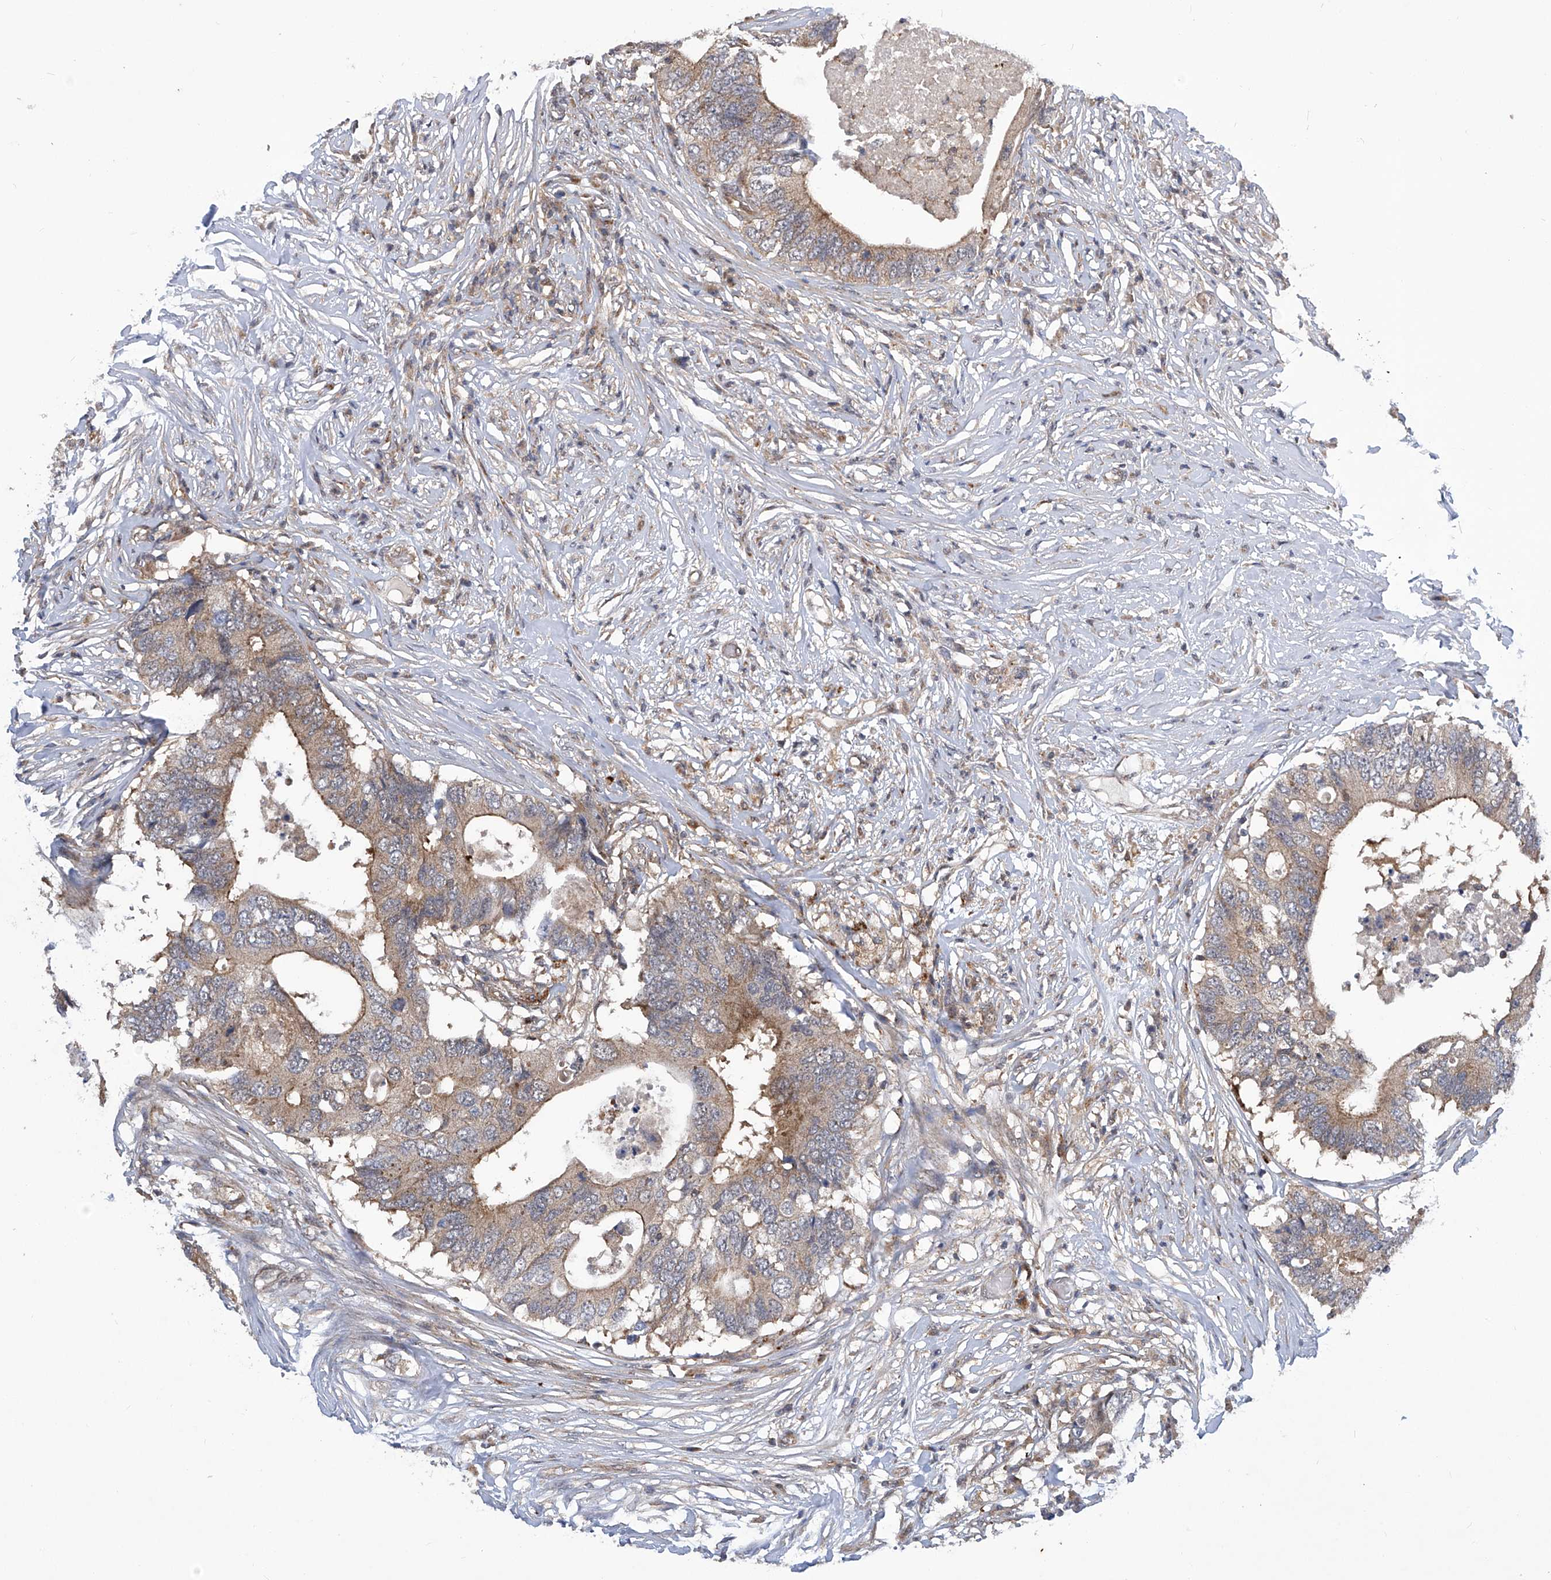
{"staining": {"intensity": "moderate", "quantity": ">75%", "location": "cytoplasmic/membranous"}, "tissue": "colorectal cancer", "cell_type": "Tumor cells", "image_type": "cancer", "snomed": [{"axis": "morphology", "description": "Adenocarcinoma, NOS"}, {"axis": "topography", "description": "Colon"}], "caption": "Immunohistochemical staining of human colorectal cancer demonstrates moderate cytoplasmic/membranous protein staining in approximately >75% of tumor cells. (IHC, brightfield microscopy, high magnification).", "gene": "CISH", "patient": {"sex": "male", "age": 71}}